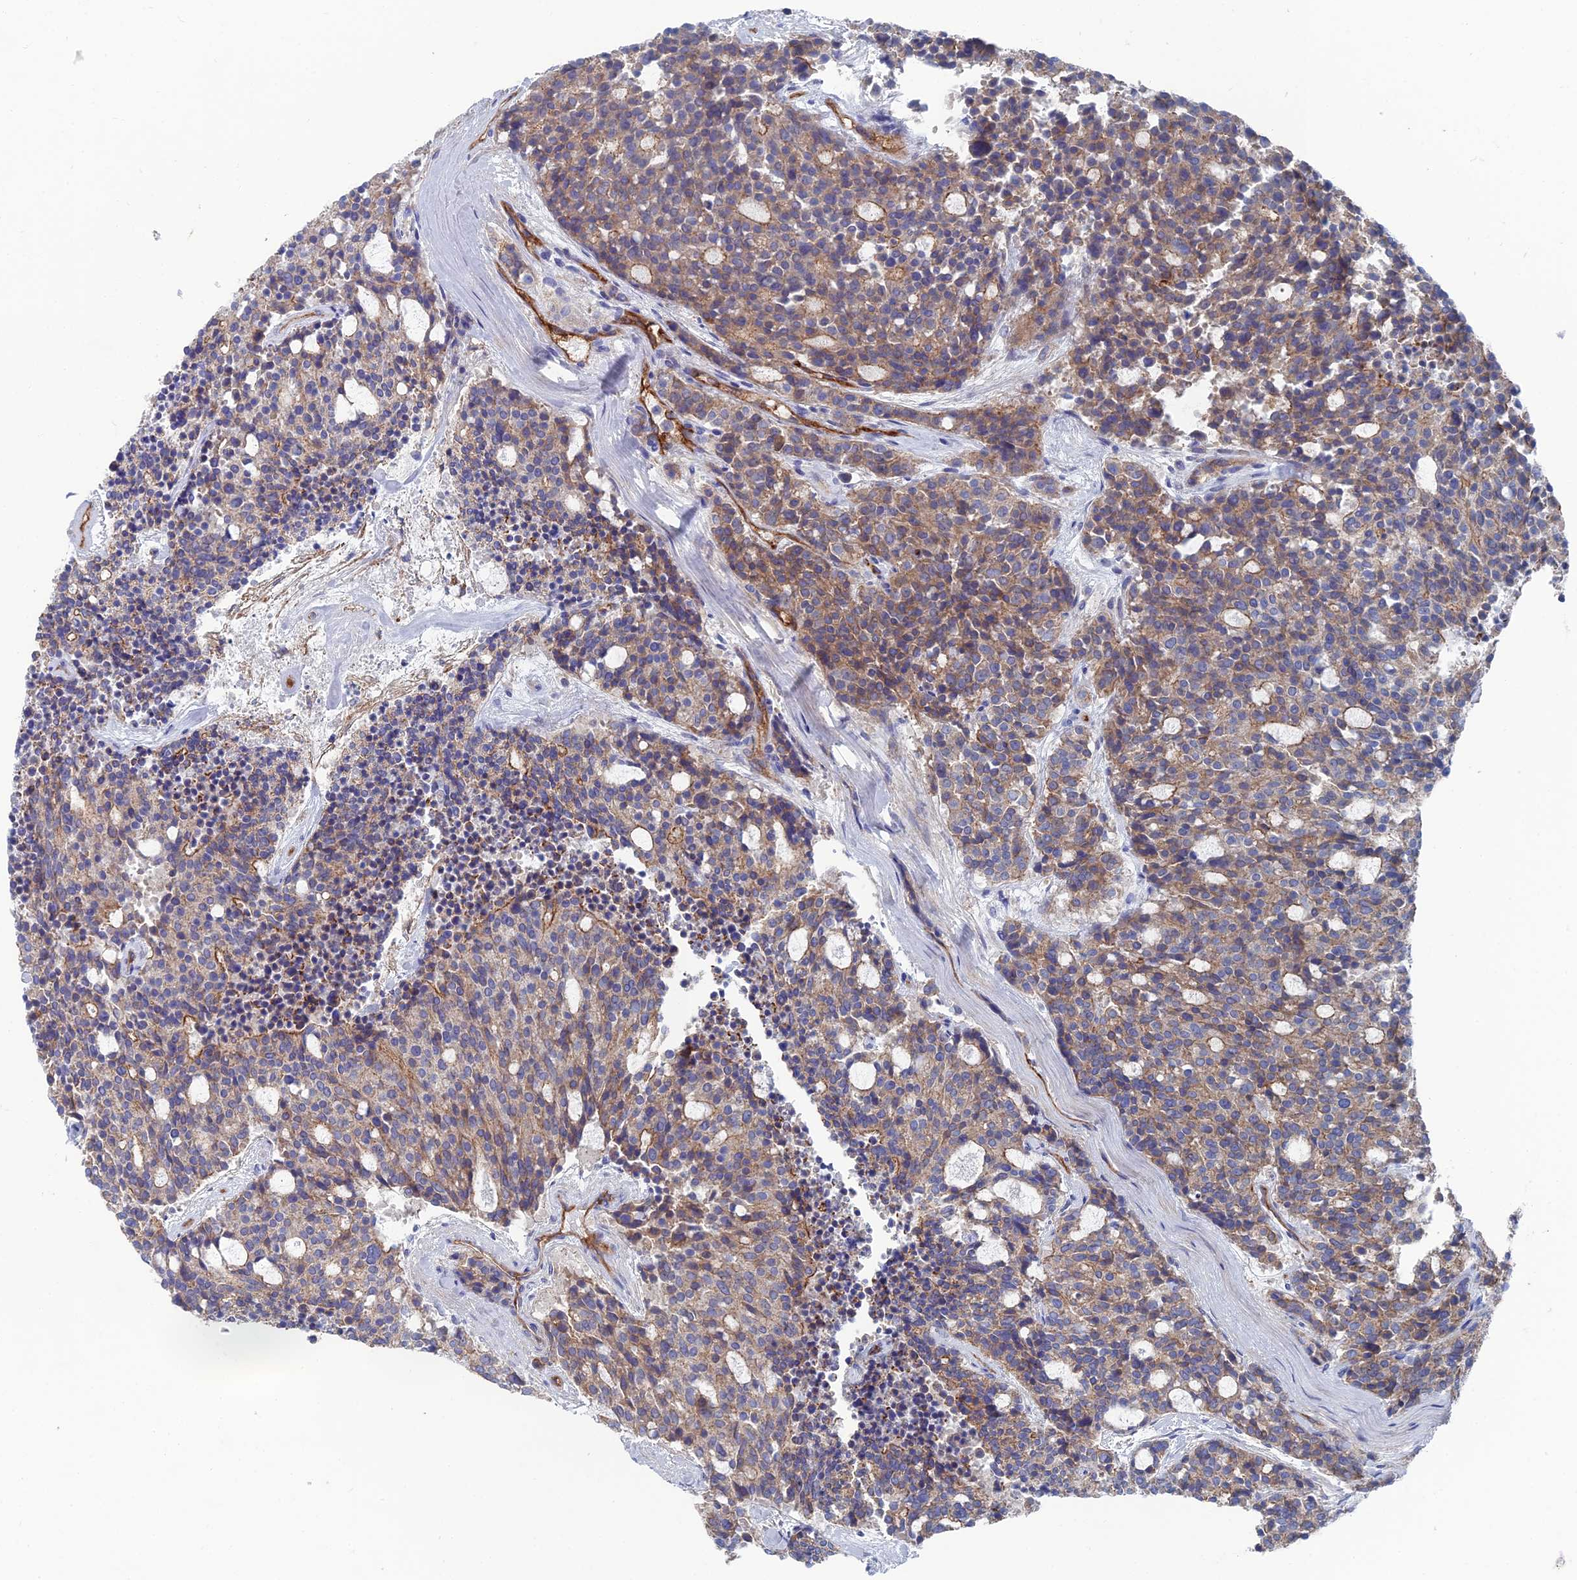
{"staining": {"intensity": "weak", "quantity": ">75%", "location": "cytoplasmic/membranous"}, "tissue": "carcinoid", "cell_type": "Tumor cells", "image_type": "cancer", "snomed": [{"axis": "morphology", "description": "Carcinoid, malignant, NOS"}, {"axis": "topography", "description": "Pancreas"}], "caption": "Immunohistochemical staining of human carcinoid shows weak cytoplasmic/membranous protein positivity in approximately >75% of tumor cells. The staining was performed using DAB (3,3'-diaminobenzidine) to visualize the protein expression in brown, while the nuclei were stained in blue with hematoxylin (Magnification: 20x).", "gene": "SNX11", "patient": {"sex": "female", "age": 54}}